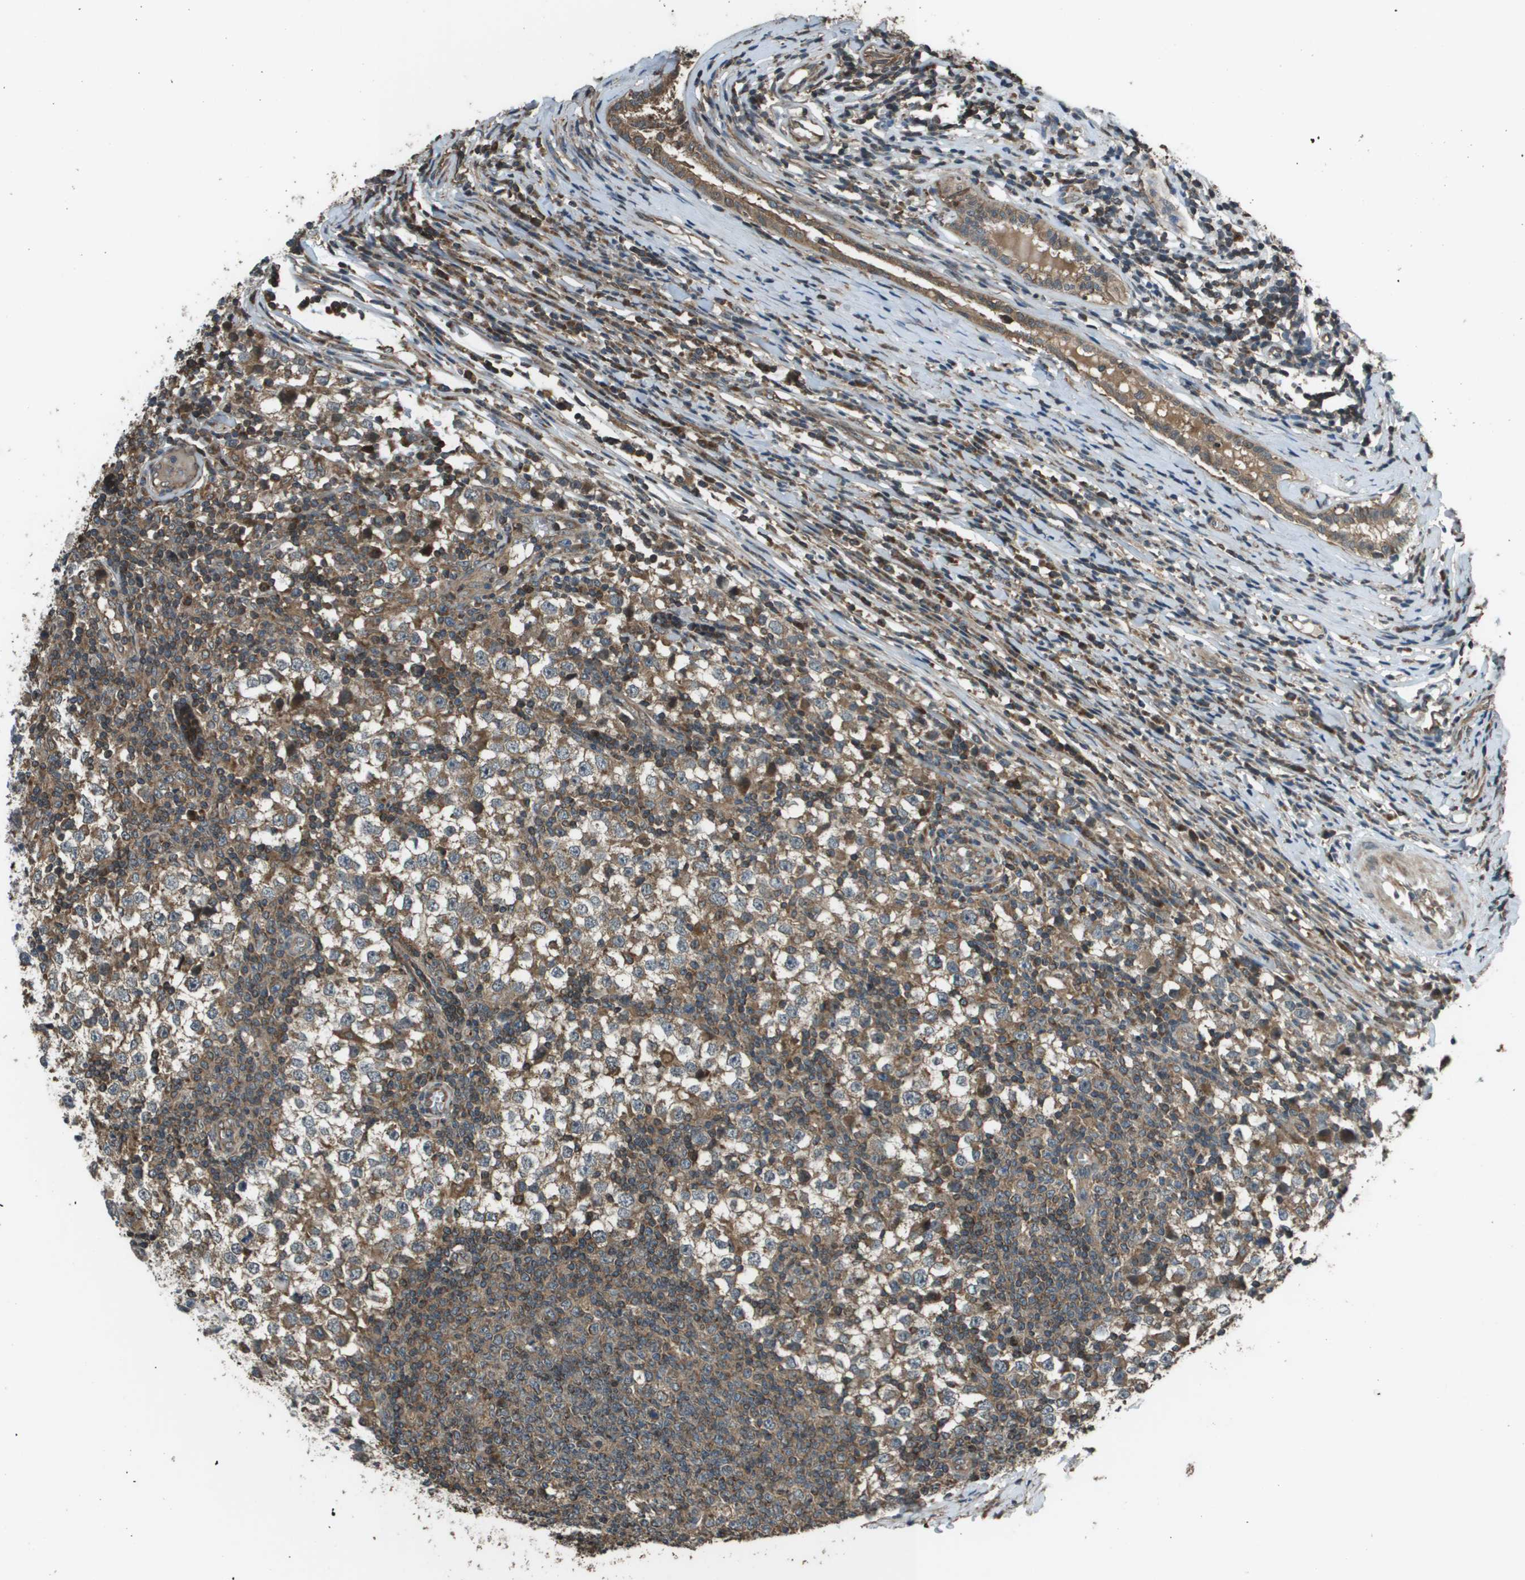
{"staining": {"intensity": "moderate", "quantity": ">75%", "location": "cytoplasmic/membranous"}, "tissue": "testis cancer", "cell_type": "Tumor cells", "image_type": "cancer", "snomed": [{"axis": "morphology", "description": "Seminoma, NOS"}, {"axis": "topography", "description": "Testis"}], "caption": "Protein staining reveals moderate cytoplasmic/membranous positivity in approximately >75% of tumor cells in testis cancer.", "gene": "PLPBP", "patient": {"sex": "male", "age": 65}}